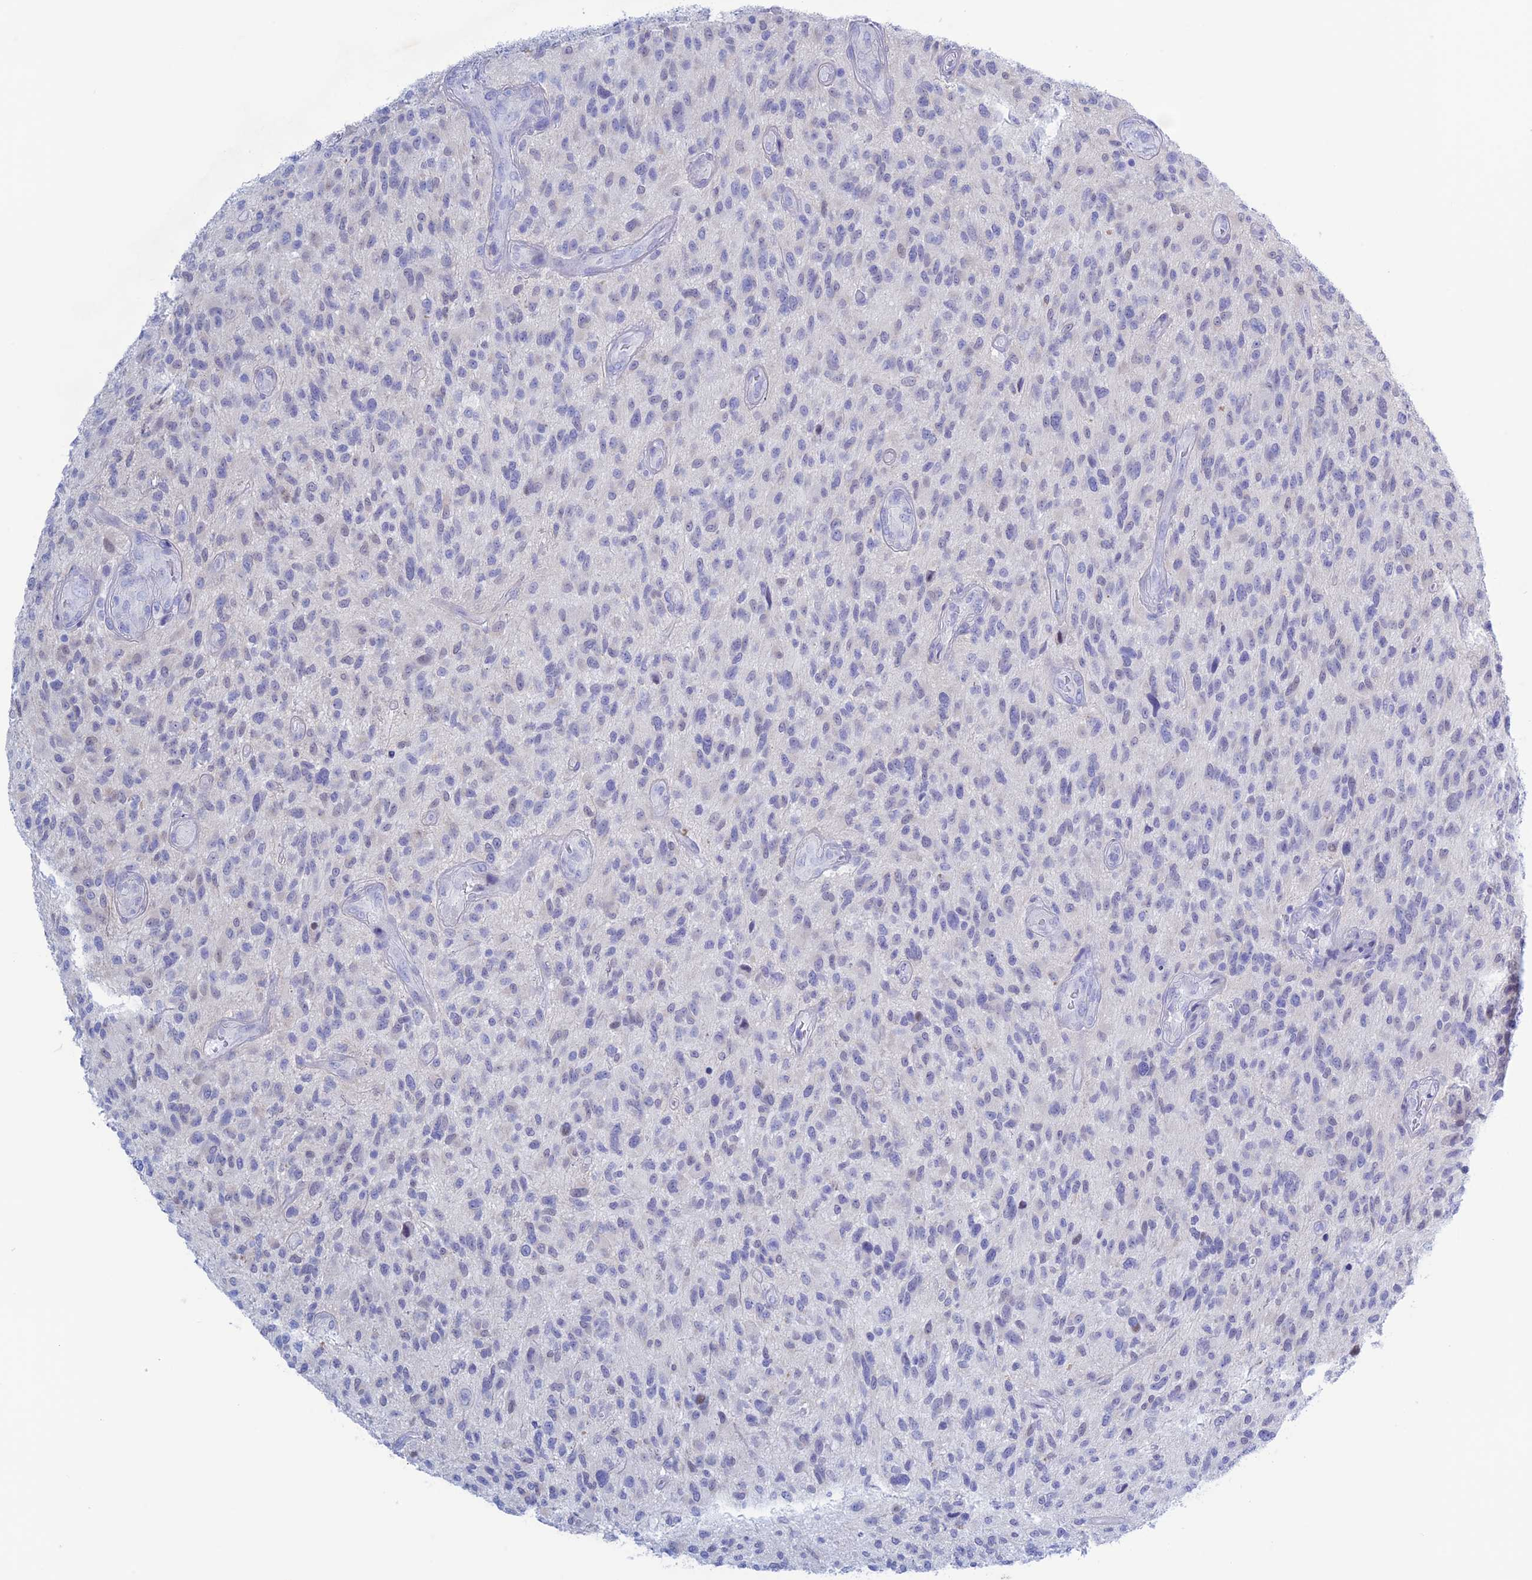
{"staining": {"intensity": "negative", "quantity": "none", "location": "none"}, "tissue": "glioma", "cell_type": "Tumor cells", "image_type": "cancer", "snomed": [{"axis": "morphology", "description": "Glioma, malignant, High grade"}, {"axis": "topography", "description": "Brain"}], "caption": "Immunohistochemistry (IHC) histopathology image of neoplastic tissue: glioma stained with DAB (3,3'-diaminobenzidine) displays no significant protein positivity in tumor cells.", "gene": "LHFPL2", "patient": {"sex": "male", "age": 47}}